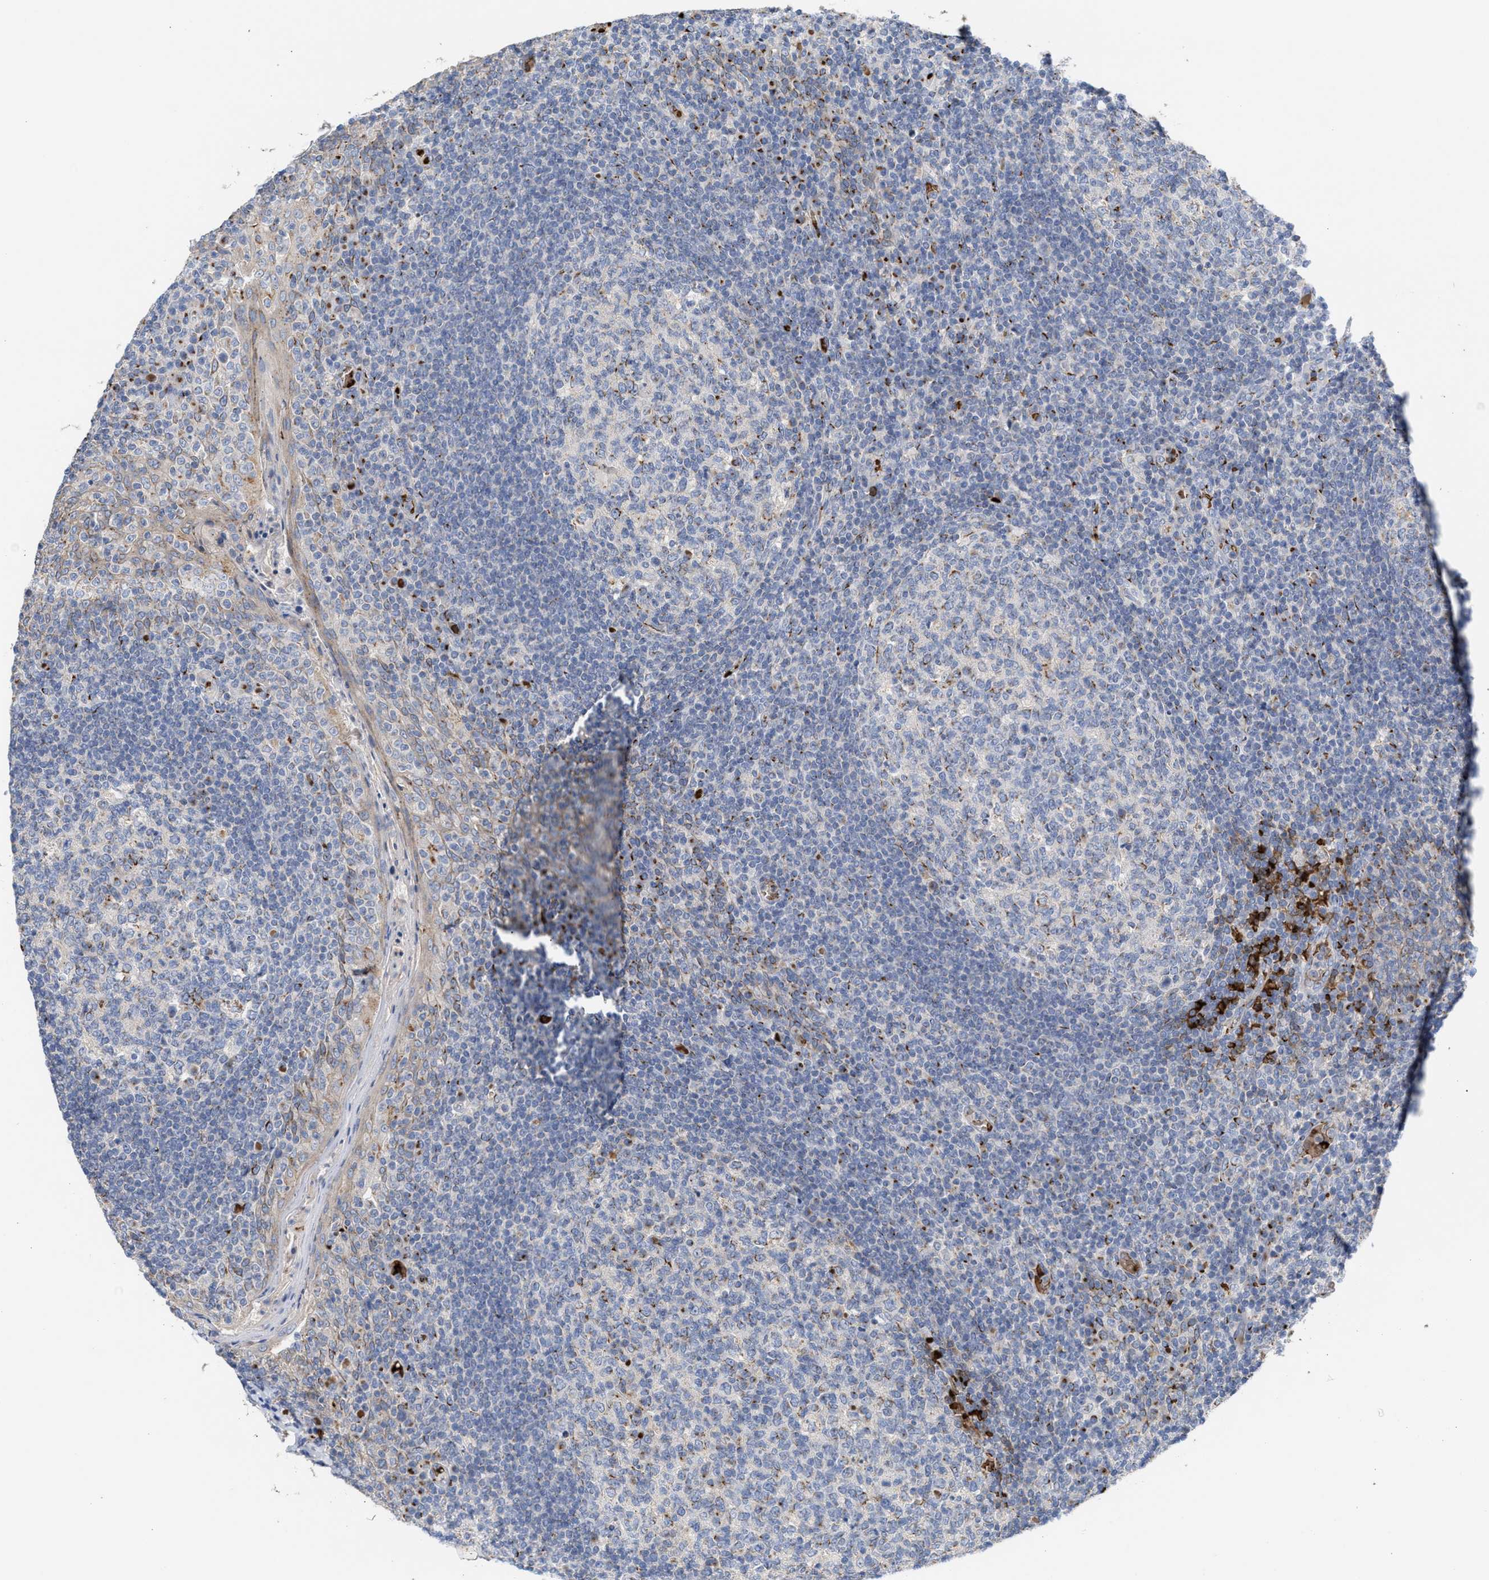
{"staining": {"intensity": "strong", "quantity": "<25%", "location": "cytoplasmic/membranous"}, "tissue": "tonsil", "cell_type": "Germinal center cells", "image_type": "normal", "snomed": [{"axis": "morphology", "description": "Normal tissue, NOS"}, {"axis": "topography", "description": "Tonsil"}], "caption": "Approximately <25% of germinal center cells in benign tonsil reveal strong cytoplasmic/membranous protein staining as visualized by brown immunohistochemical staining.", "gene": "CCL2", "patient": {"sex": "female", "age": 19}}